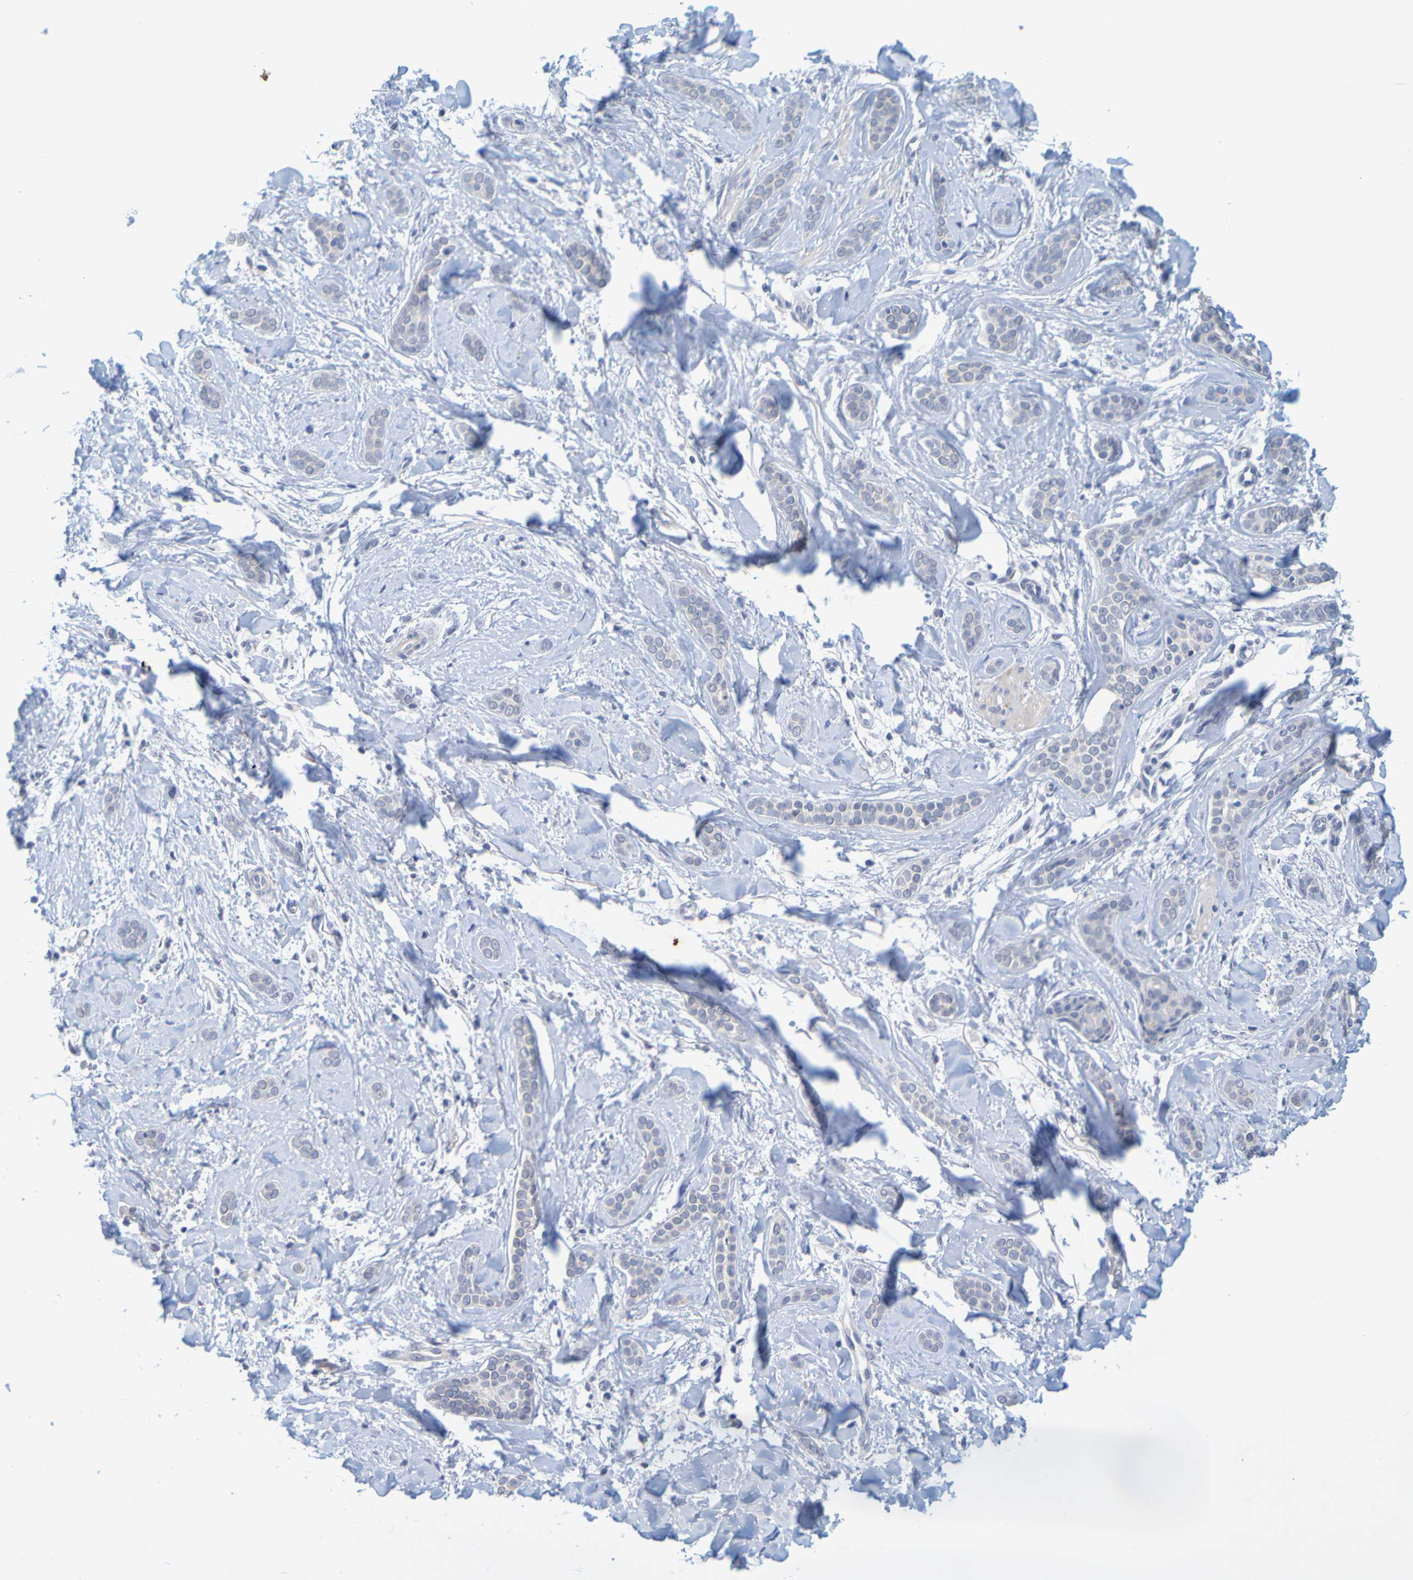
{"staining": {"intensity": "negative", "quantity": "none", "location": "none"}, "tissue": "skin cancer", "cell_type": "Tumor cells", "image_type": "cancer", "snomed": [{"axis": "morphology", "description": "Basal cell carcinoma"}, {"axis": "morphology", "description": "Adnexal tumor, benign"}, {"axis": "topography", "description": "Skin"}], "caption": "An image of human skin cancer is negative for staining in tumor cells. (DAB immunohistochemistry visualized using brightfield microscopy, high magnification).", "gene": "ENDOU", "patient": {"sex": "female", "age": 42}}